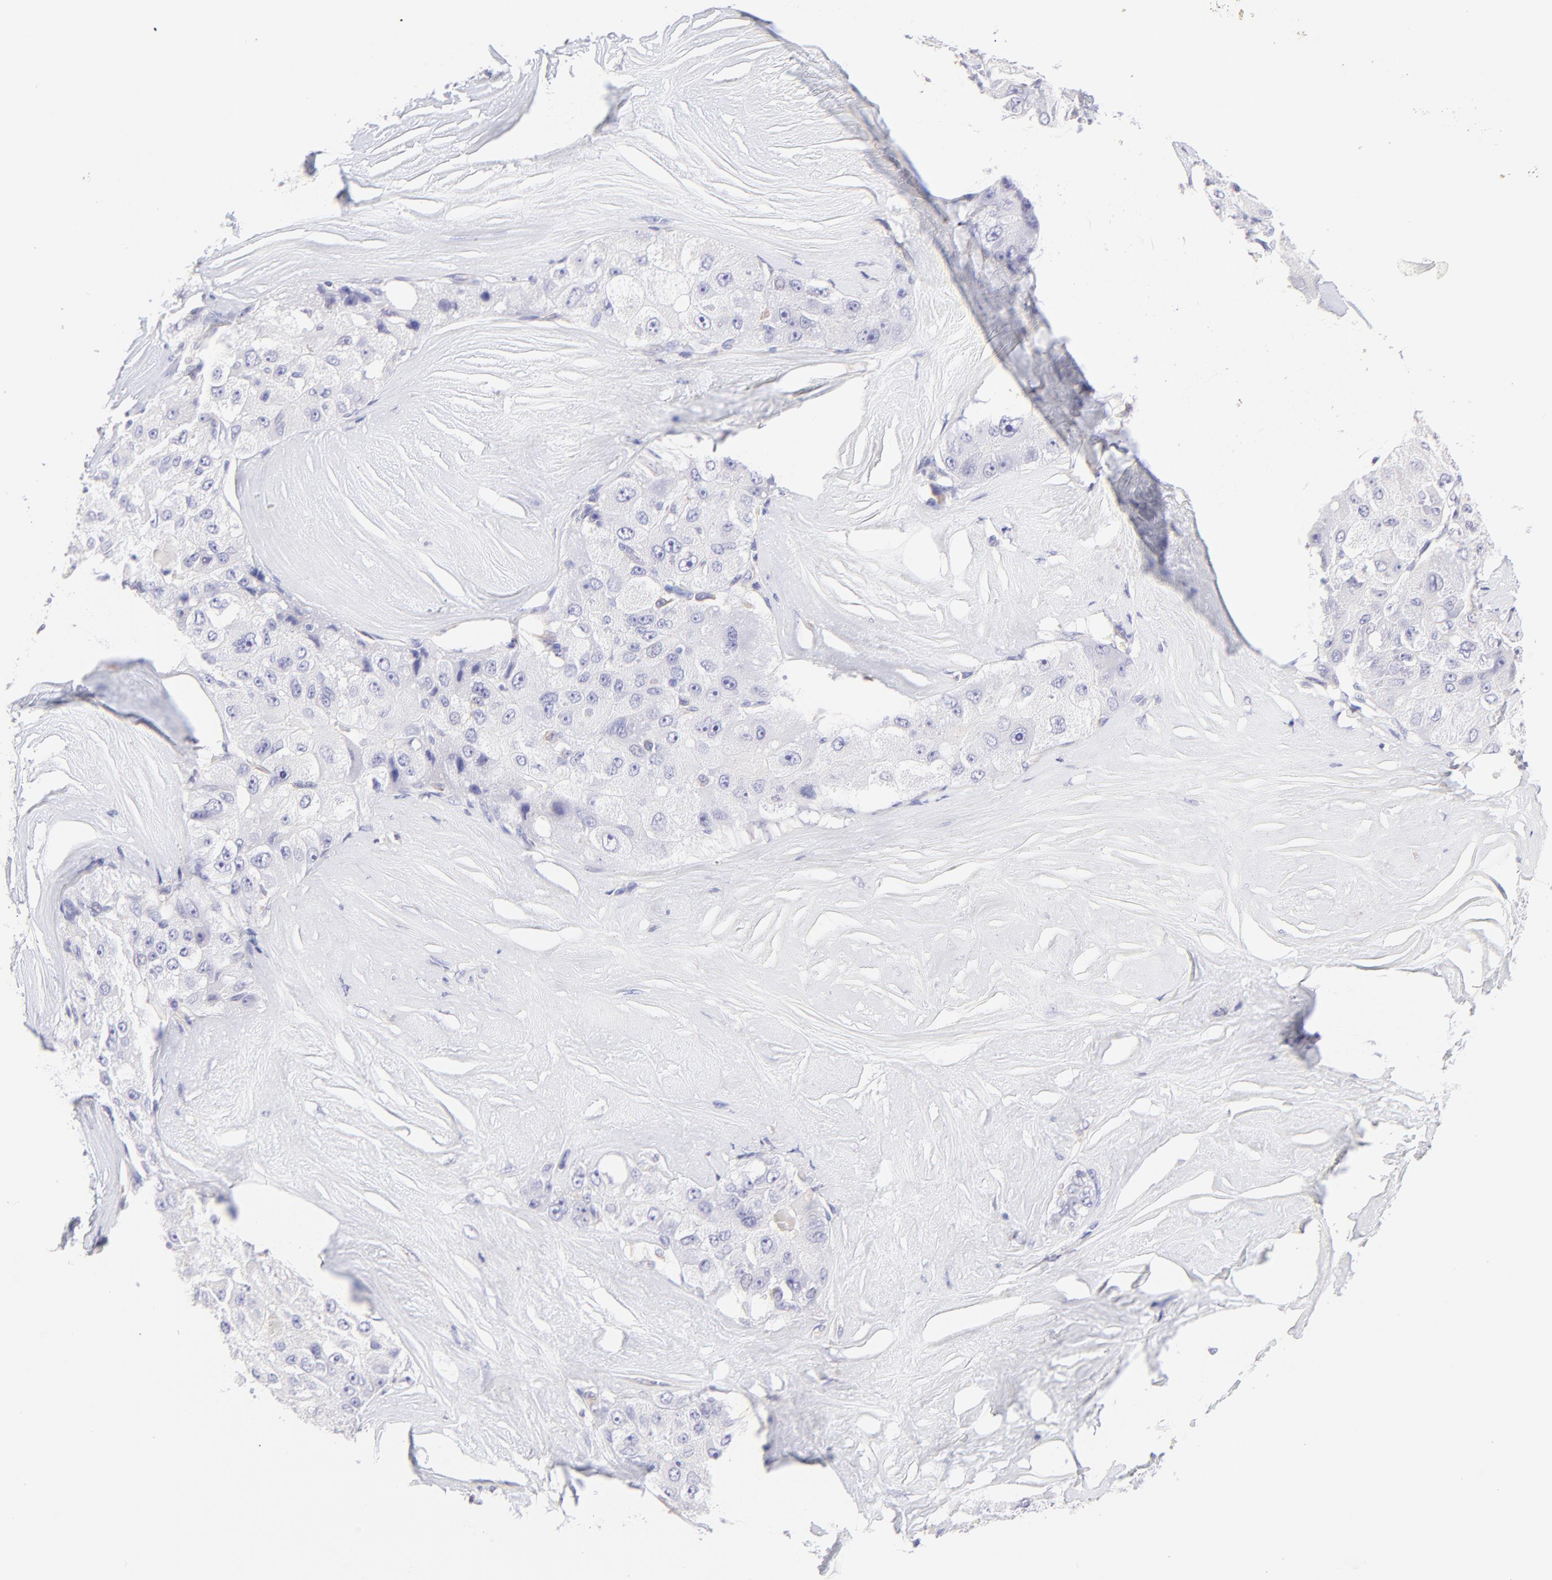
{"staining": {"intensity": "negative", "quantity": "none", "location": "none"}, "tissue": "liver cancer", "cell_type": "Tumor cells", "image_type": "cancer", "snomed": [{"axis": "morphology", "description": "Carcinoma, Hepatocellular, NOS"}, {"axis": "topography", "description": "Liver"}], "caption": "Histopathology image shows no significant protein positivity in tumor cells of liver cancer.", "gene": "IRAG2", "patient": {"sex": "male", "age": 80}}